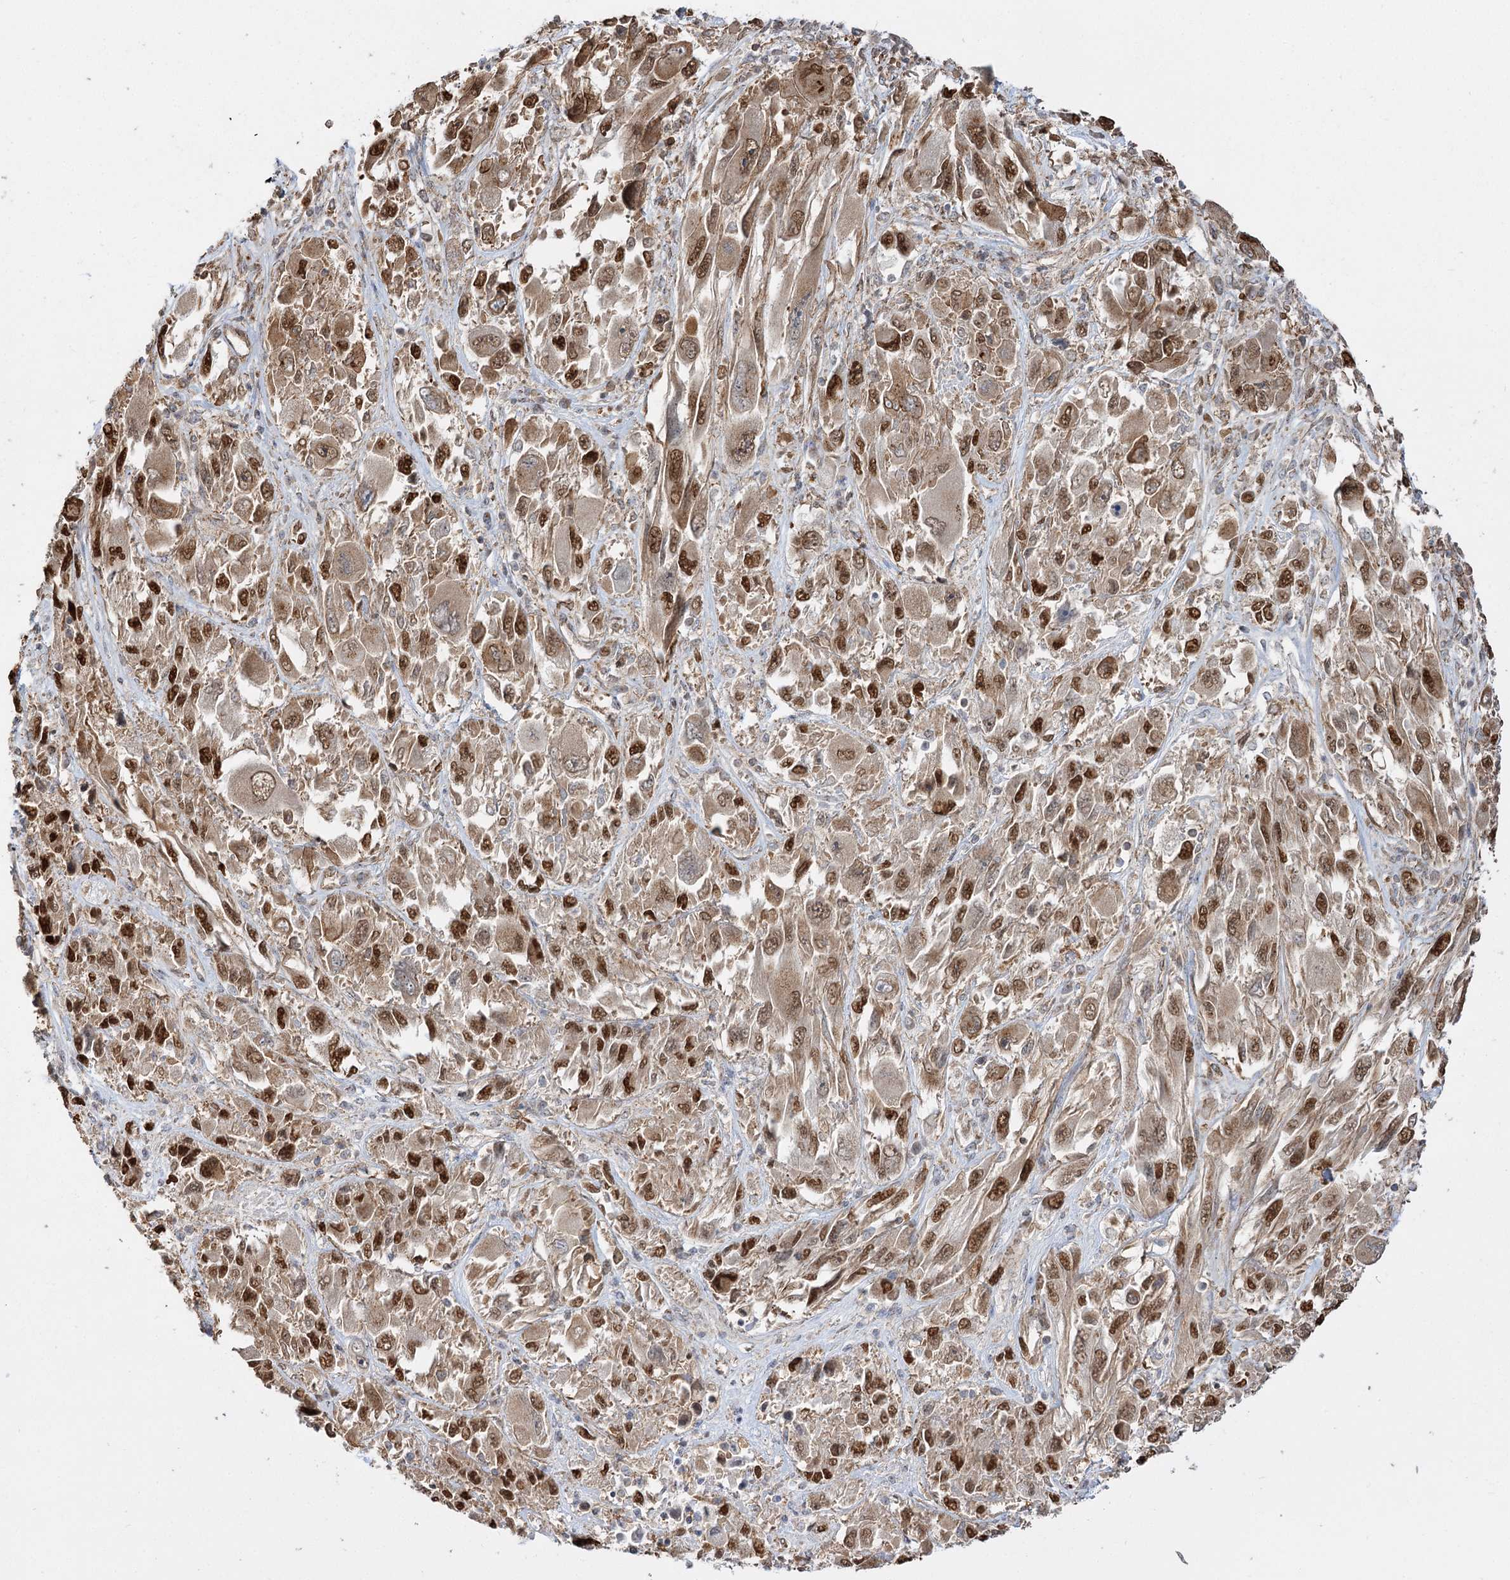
{"staining": {"intensity": "moderate", "quantity": ">75%", "location": "cytoplasmic/membranous,nuclear"}, "tissue": "melanoma", "cell_type": "Tumor cells", "image_type": "cancer", "snomed": [{"axis": "morphology", "description": "Malignant melanoma, NOS"}, {"axis": "topography", "description": "Skin"}], "caption": "Immunohistochemistry photomicrograph of neoplastic tissue: human melanoma stained using IHC displays medium levels of moderate protein expression localized specifically in the cytoplasmic/membranous and nuclear of tumor cells, appearing as a cytoplasmic/membranous and nuclear brown color.", "gene": "SH3BP5L", "patient": {"sex": "female", "age": 91}}